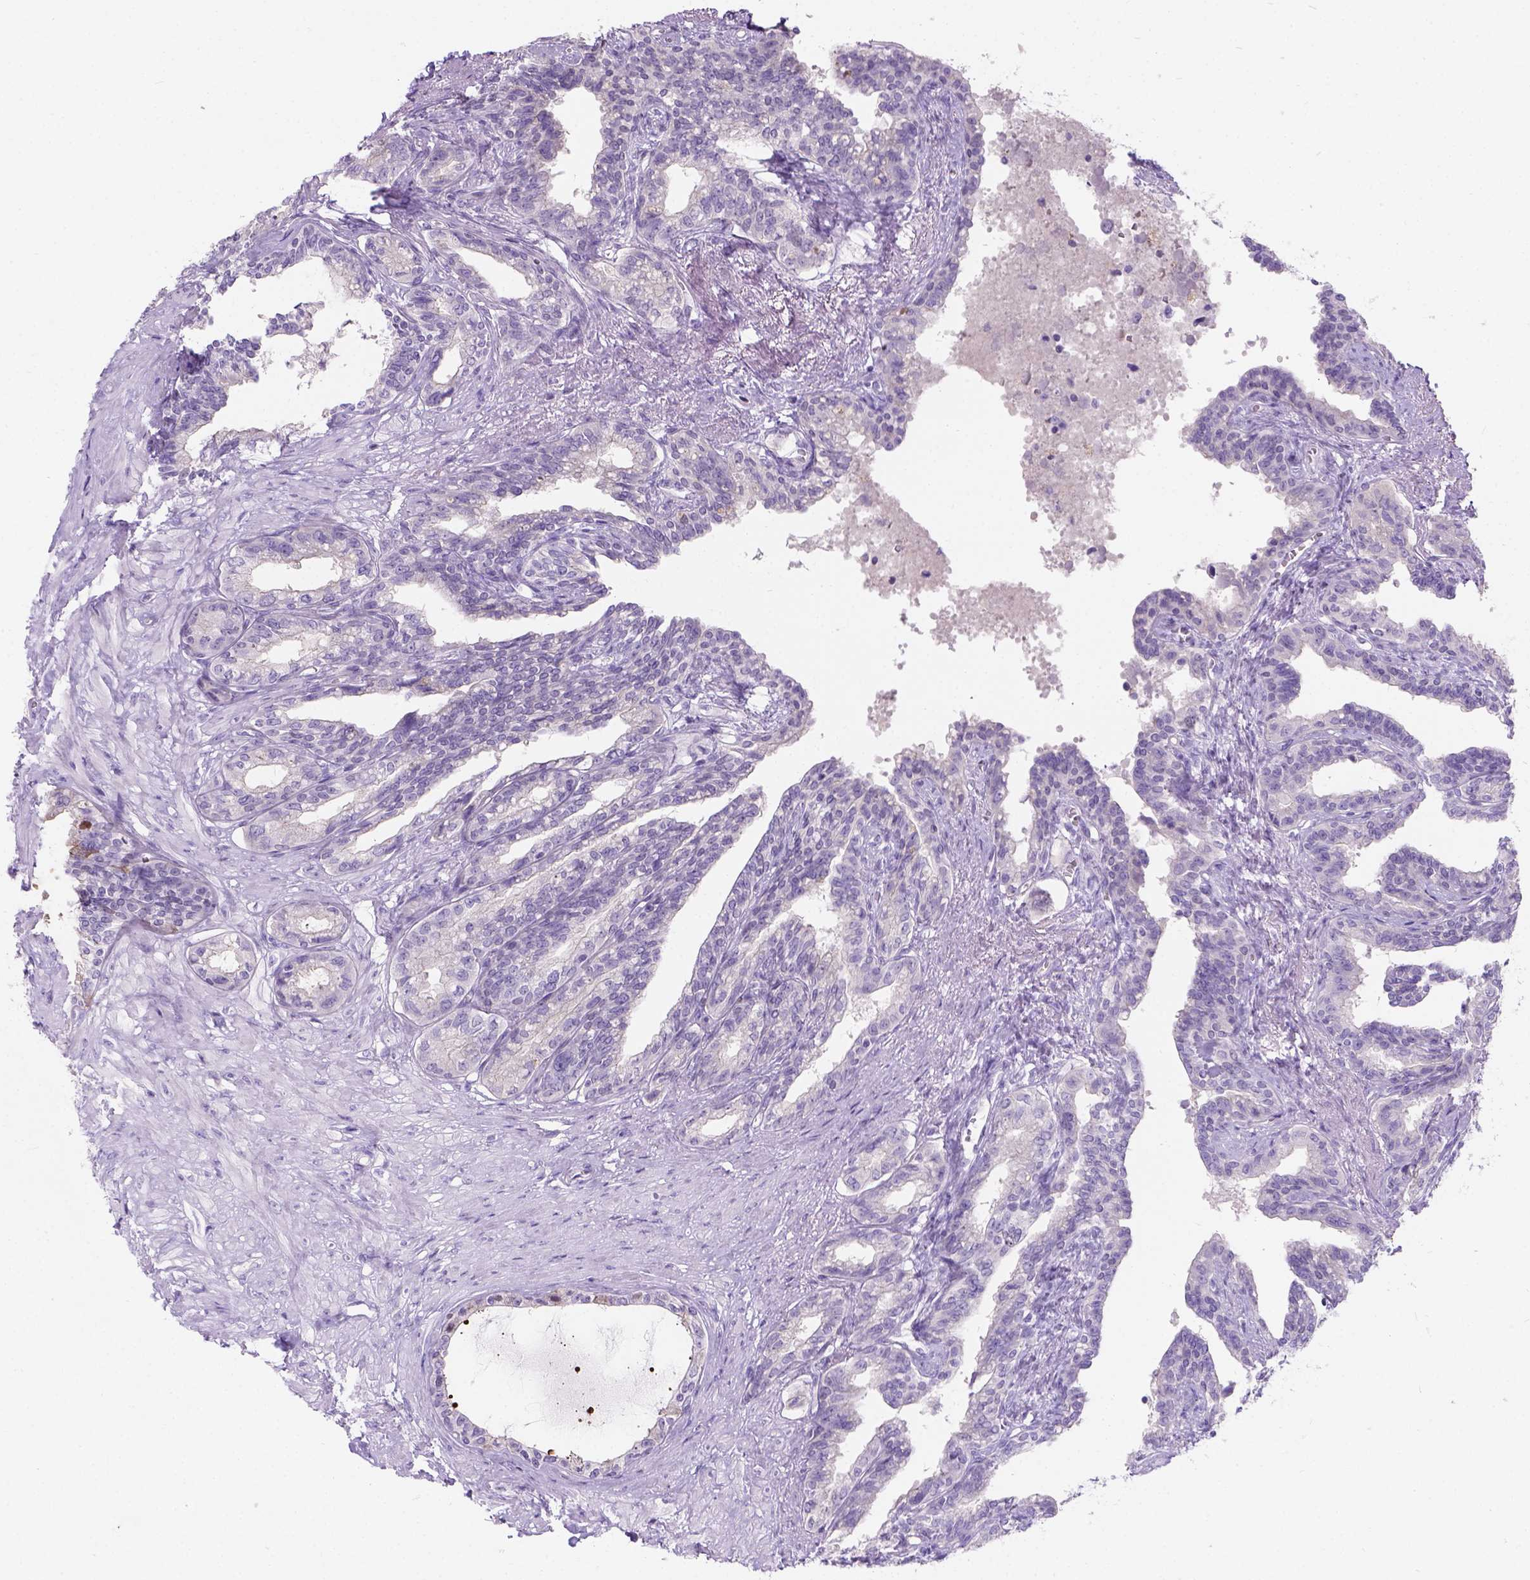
{"staining": {"intensity": "negative", "quantity": "none", "location": "none"}, "tissue": "seminal vesicle", "cell_type": "Glandular cells", "image_type": "normal", "snomed": [{"axis": "morphology", "description": "Normal tissue, NOS"}, {"axis": "morphology", "description": "Urothelial carcinoma, NOS"}, {"axis": "topography", "description": "Urinary bladder"}, {"axis": "topography", "description": "Seminal veicle"}], "caption": "DAB (3,3'-diaminobenzidine) immunohistochemical staining of benign seminal vesicle exhibits no significant staining in glandular cells. The staining was performed using DAB (3,3'-diaminobenzidine) to visualize the protein expression in brown, while the nuclei were stained in blue with hematoxylin (Magnification: 20x).", "gene": "C20orf144", "patient": {"sex": "male", "age": 76}}